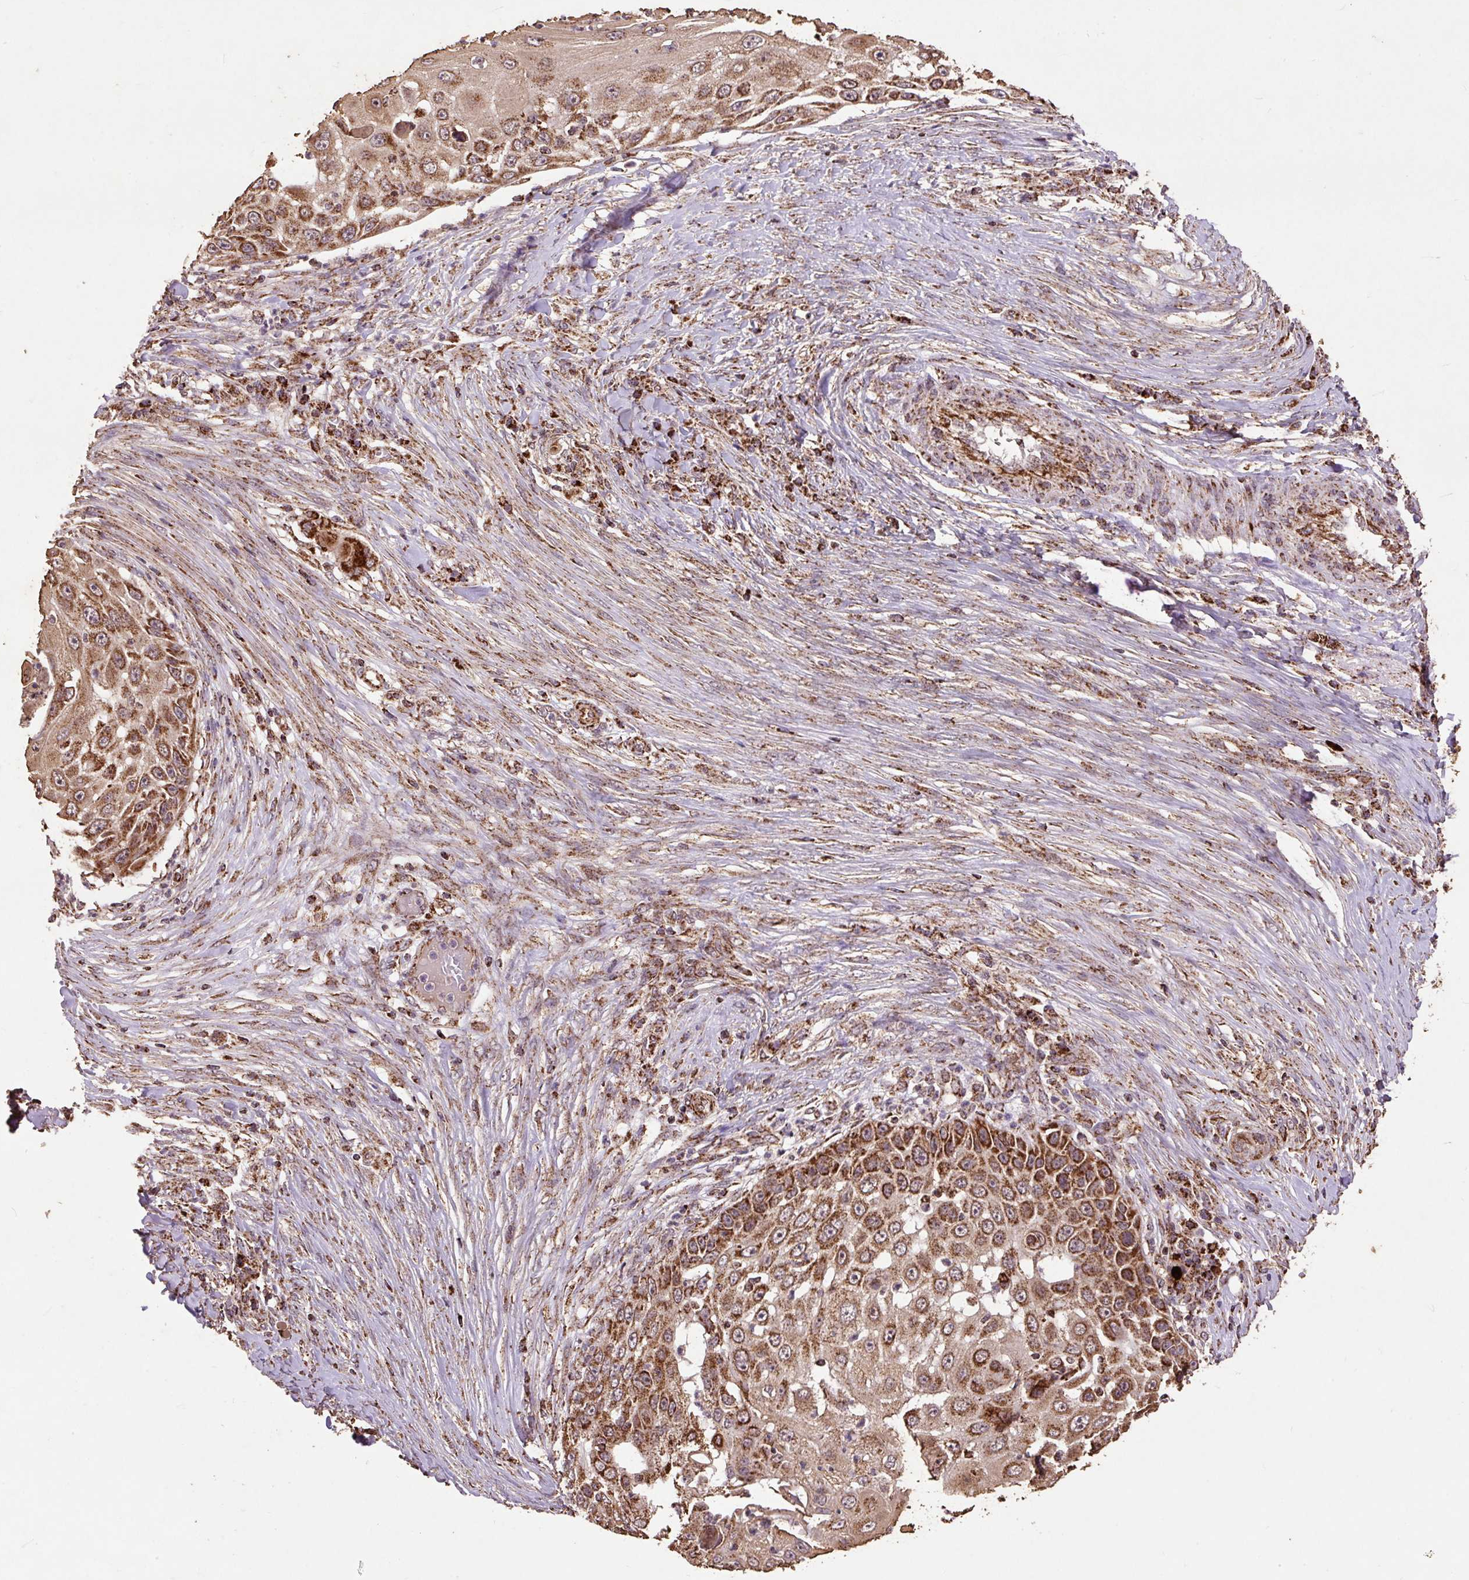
{"staining": {"intensity": "moderate", "quantity": ">75%", "location": "cytoplasmic/membranous"}, "tissue": "skin cancer", "cell_type": "Tumor cells", "image_type": "cancer", "snomed": [{"axis": "morphology", "description": "Squamous cell carcinoma, NOS"}, {"axis": "topography", "description": "Skin"}], "caption": "Human squamous cell carcinoma (skin) stained with a protein marker displays moderate staining in tumor cells.", "gene": "ATP5F1A", "patient": {"sex": "female", "age": 44}}